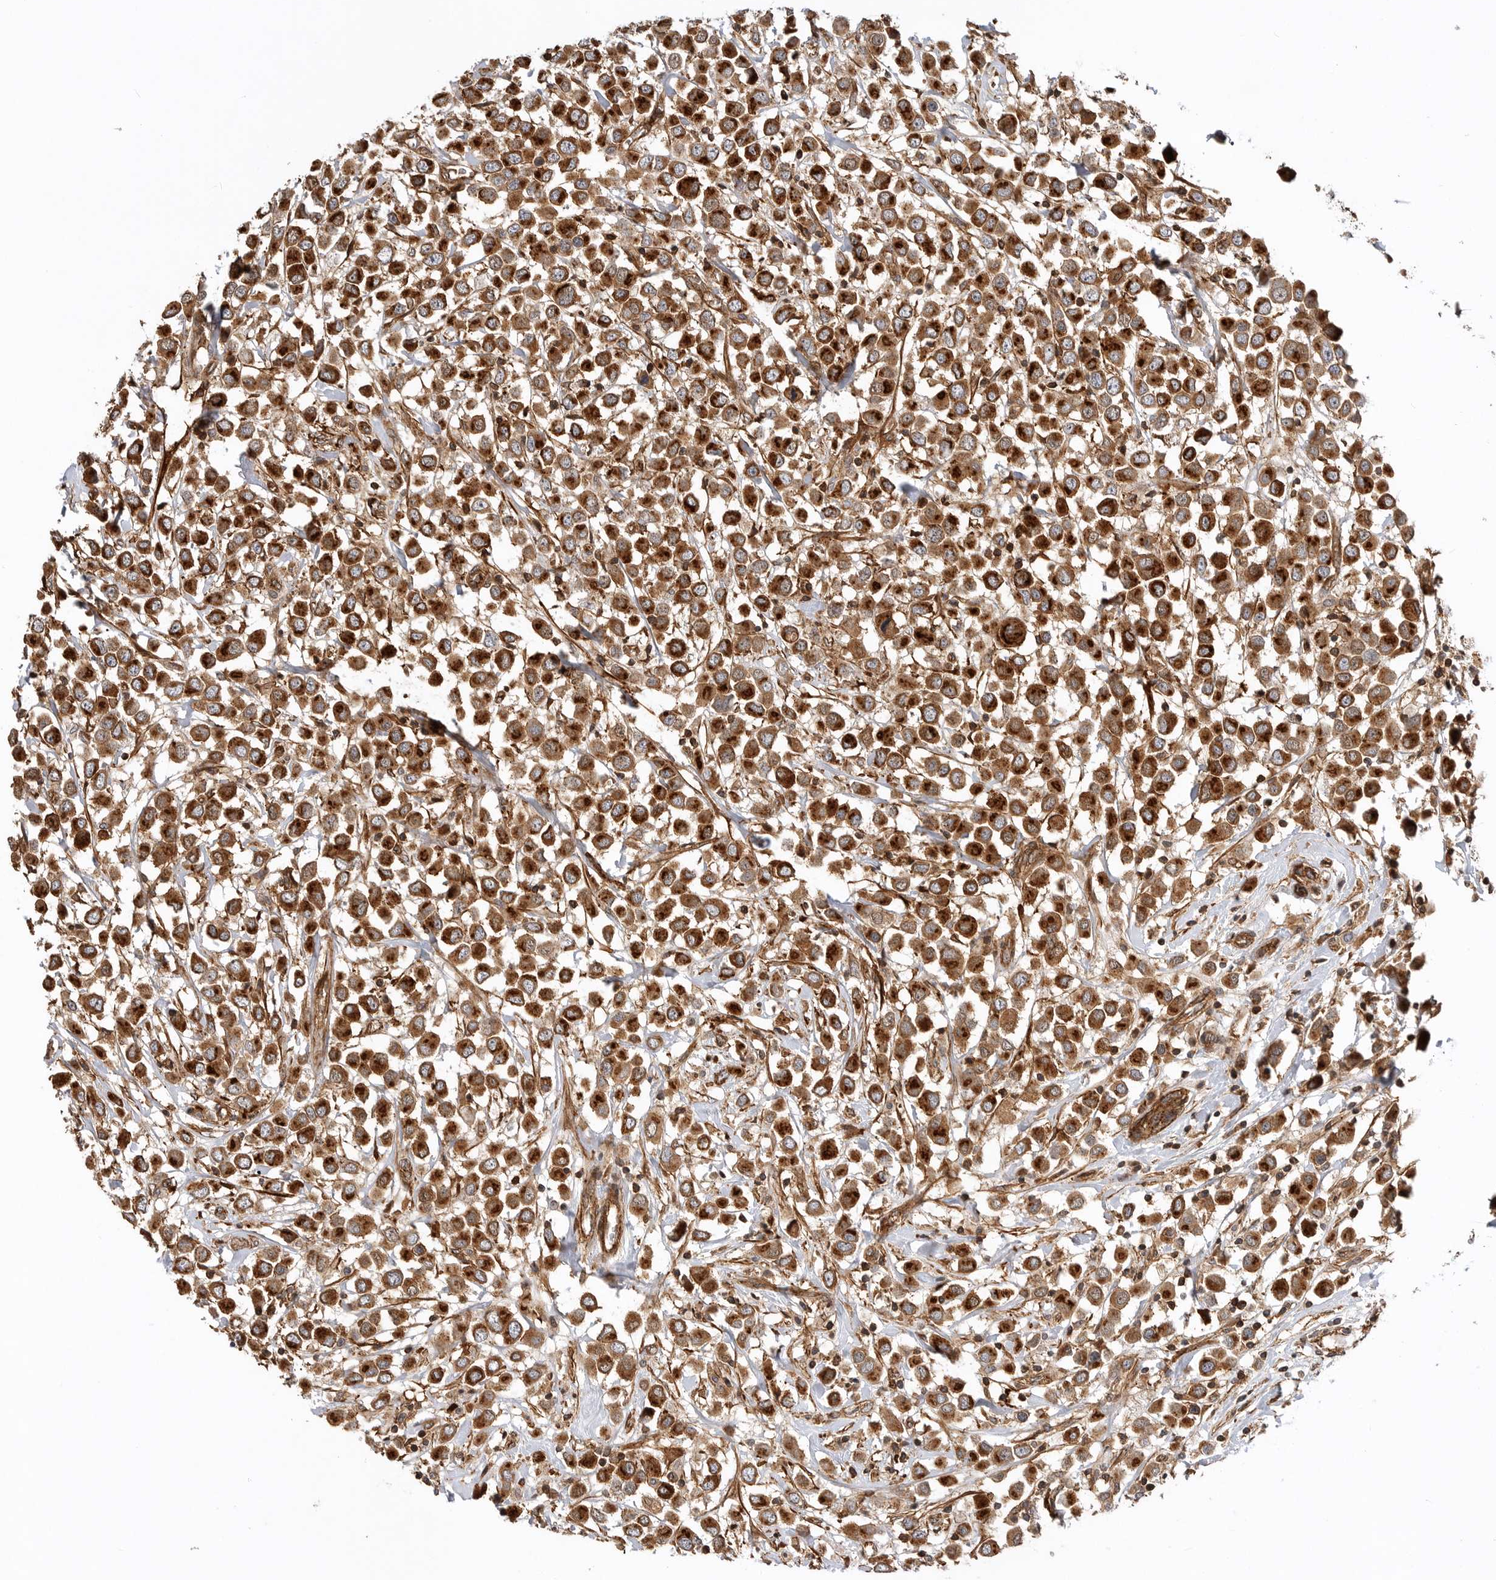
{"staining": {"intensity": "strong", "quantity": ">75%", "location": "cytoplasmic/membranous"}, "tissue": "breast cancer", "cell_type": "Tumor cells", "image_type": "cancer", "snomed": [{"axis": "morphology", "description": "Duct carcinoma"}, {"axis": "topography", "description": "Breast"}], "caption": "Breast intraductal carcinoma tissue exhibits strong cytoplasmic/membranous expression in approximately >75% of tumor cells, visualized by immunohistochemistry. Nuclei are stained in blue.", "gene": "GPATCH2", "patient": {"sex": "female", "age": 61}}